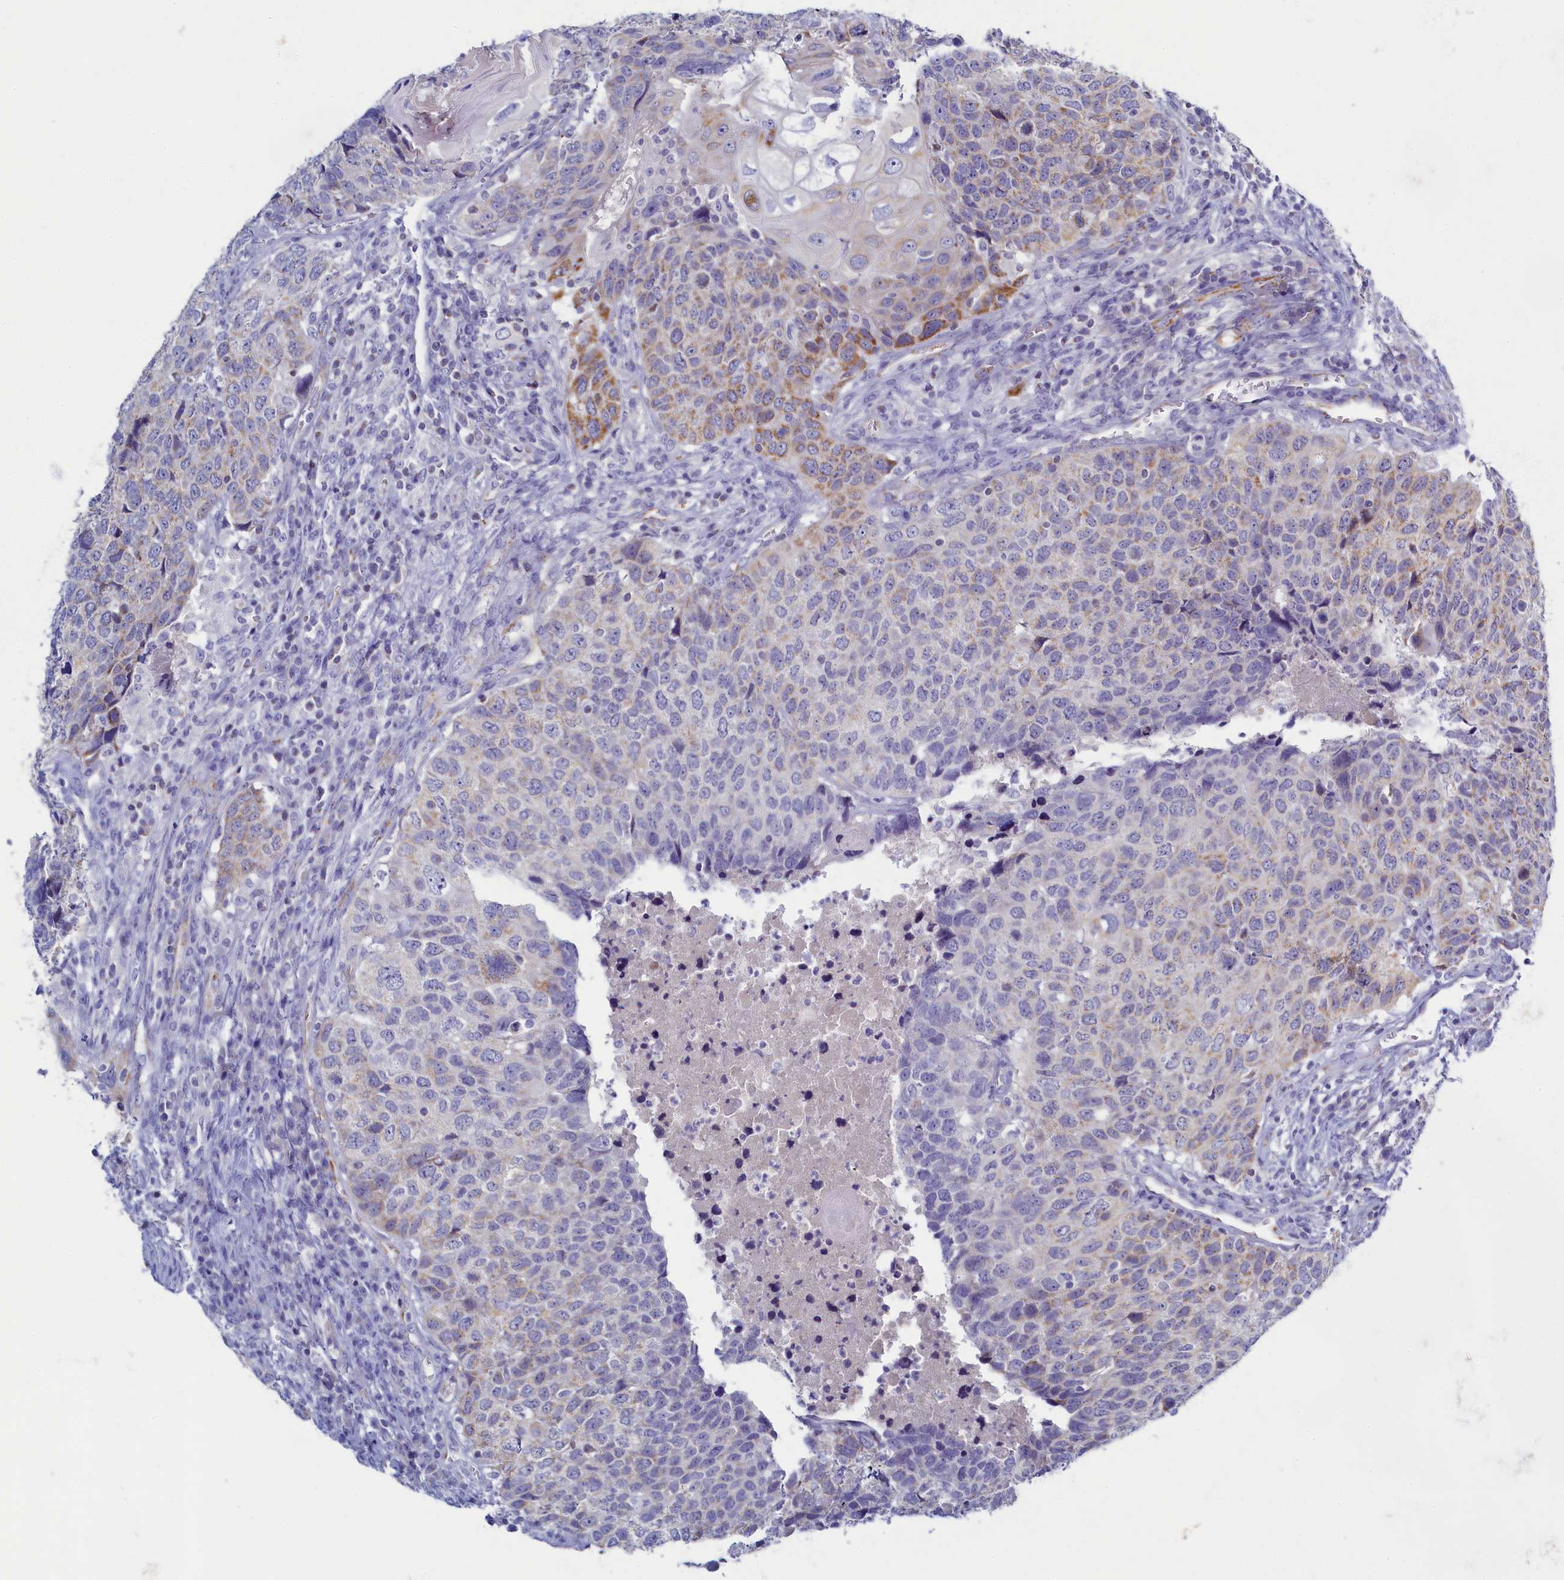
{"staining": {"intensity": "moderate", "quantity": "<25%", "location": "cytoplasmic/membranous"}, "tissue": "head and neck cancer", "cell_type": "Tumor cells", "image_type": "cancer", "snomed": [{"axis": "morphology", "description": "Squamous cell carcinoma, NOS"}, {"axis": "topography", "description": "Head-Neck"}], "caption": "Head and neck squamous cell carcinoma stained with a brown dye exhibits moderate cytoplasmic/membranous positive staining in about <25% of tumor cells.", "gene": "OCIAD2", "patient": {"sex": "male", "age": 66}}